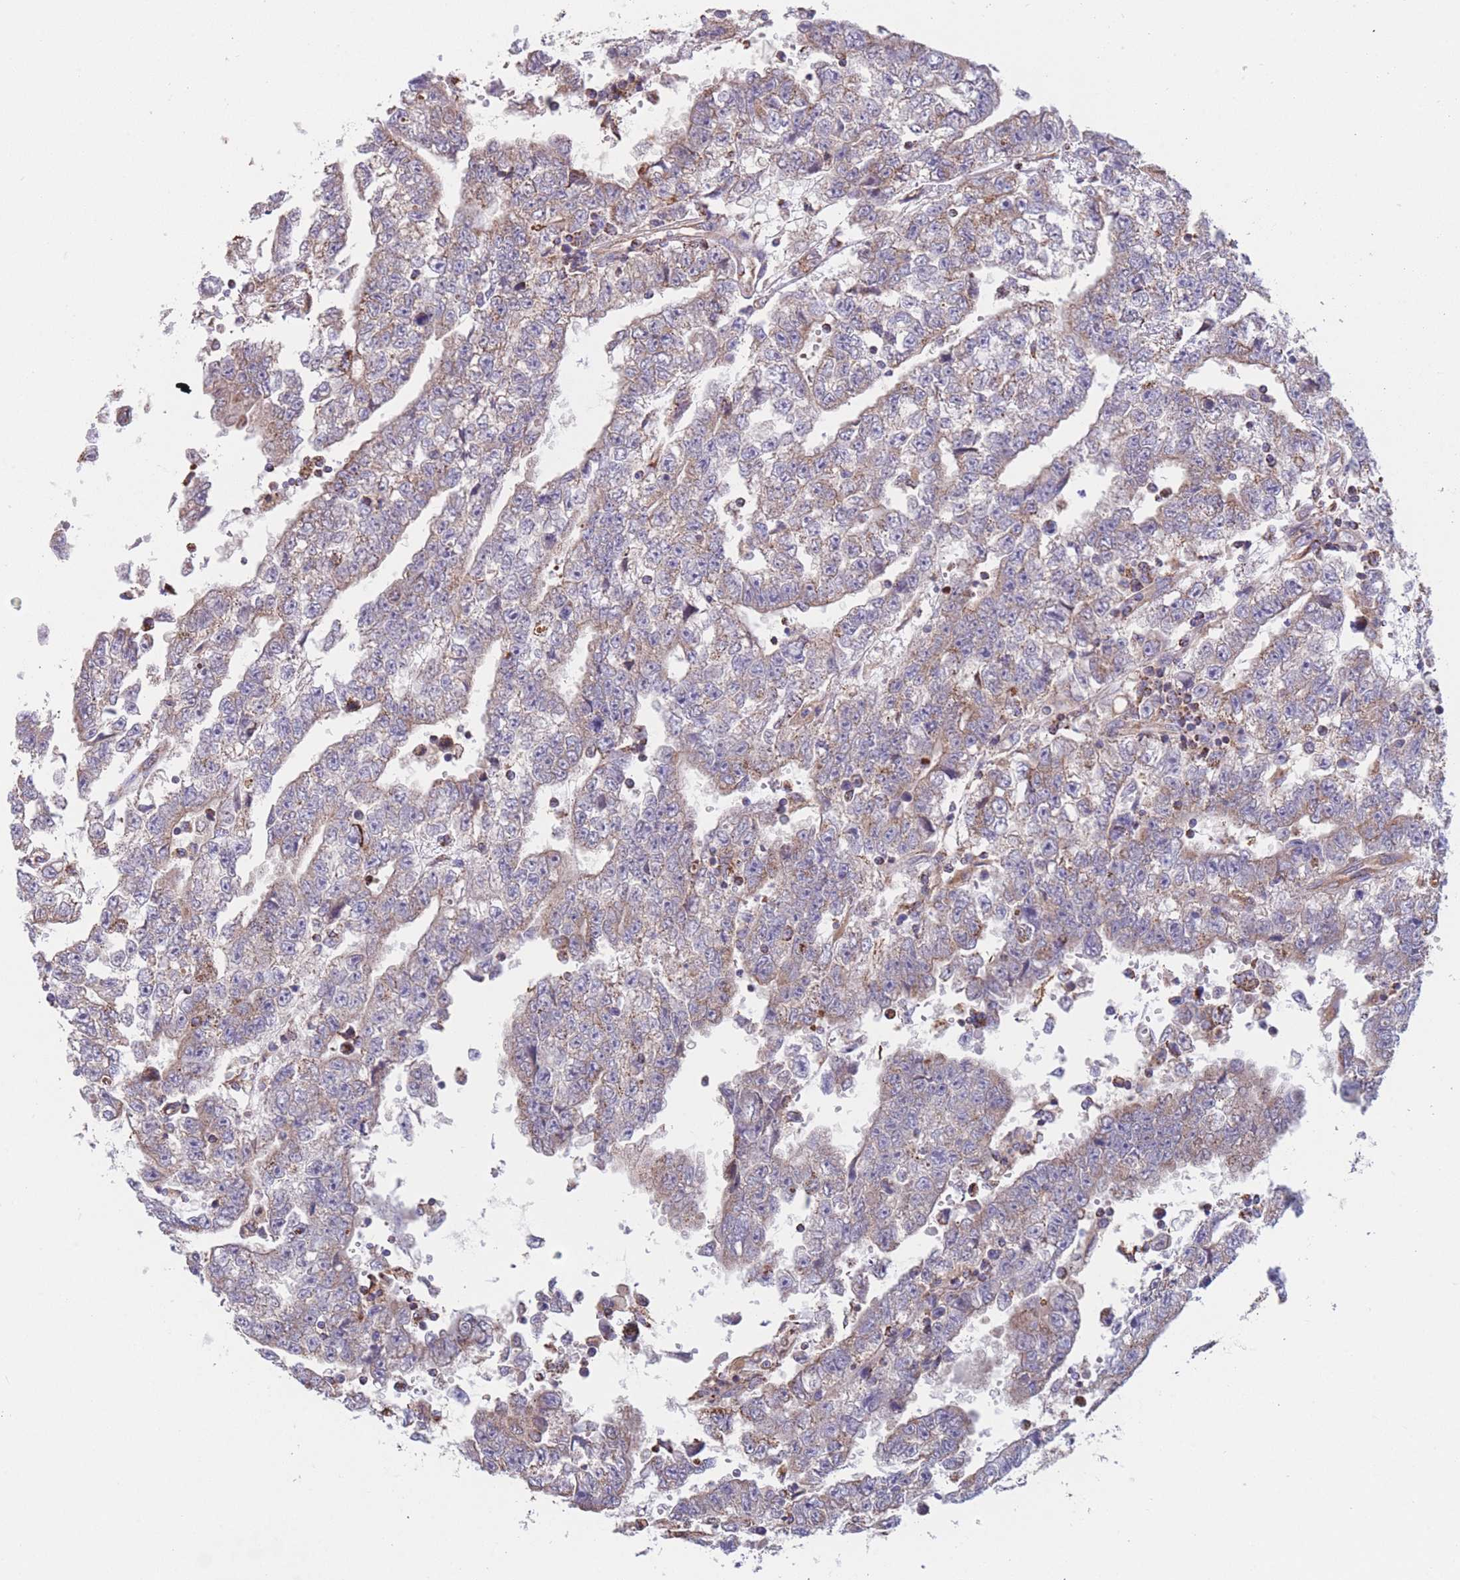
{"staining": {"intensity": "moderate", "quantity": "25%-75%", "location": "cytoplasmic/membranous"}, "tissue": "testis cancer", "cell_type": "Tumor cells", "image_type": "cancer", "snomed": [{"axis": "morphology", "description": "Carcinoma, Embryonal, NOS"}, {"axis": "topography", "description": "Testis"}], "caption": "IHC (DAB (3,3'-diaminobenzidine)) staining of testis cancer shows moderate cytoplasmic/membranous protein expression in approximately 25%-75% of tumor cells. (Brightfield microscopy of DAB IHC at high magnification).", "gene": "FKBP8", "patient": {"sex": "male", "age": 25}}